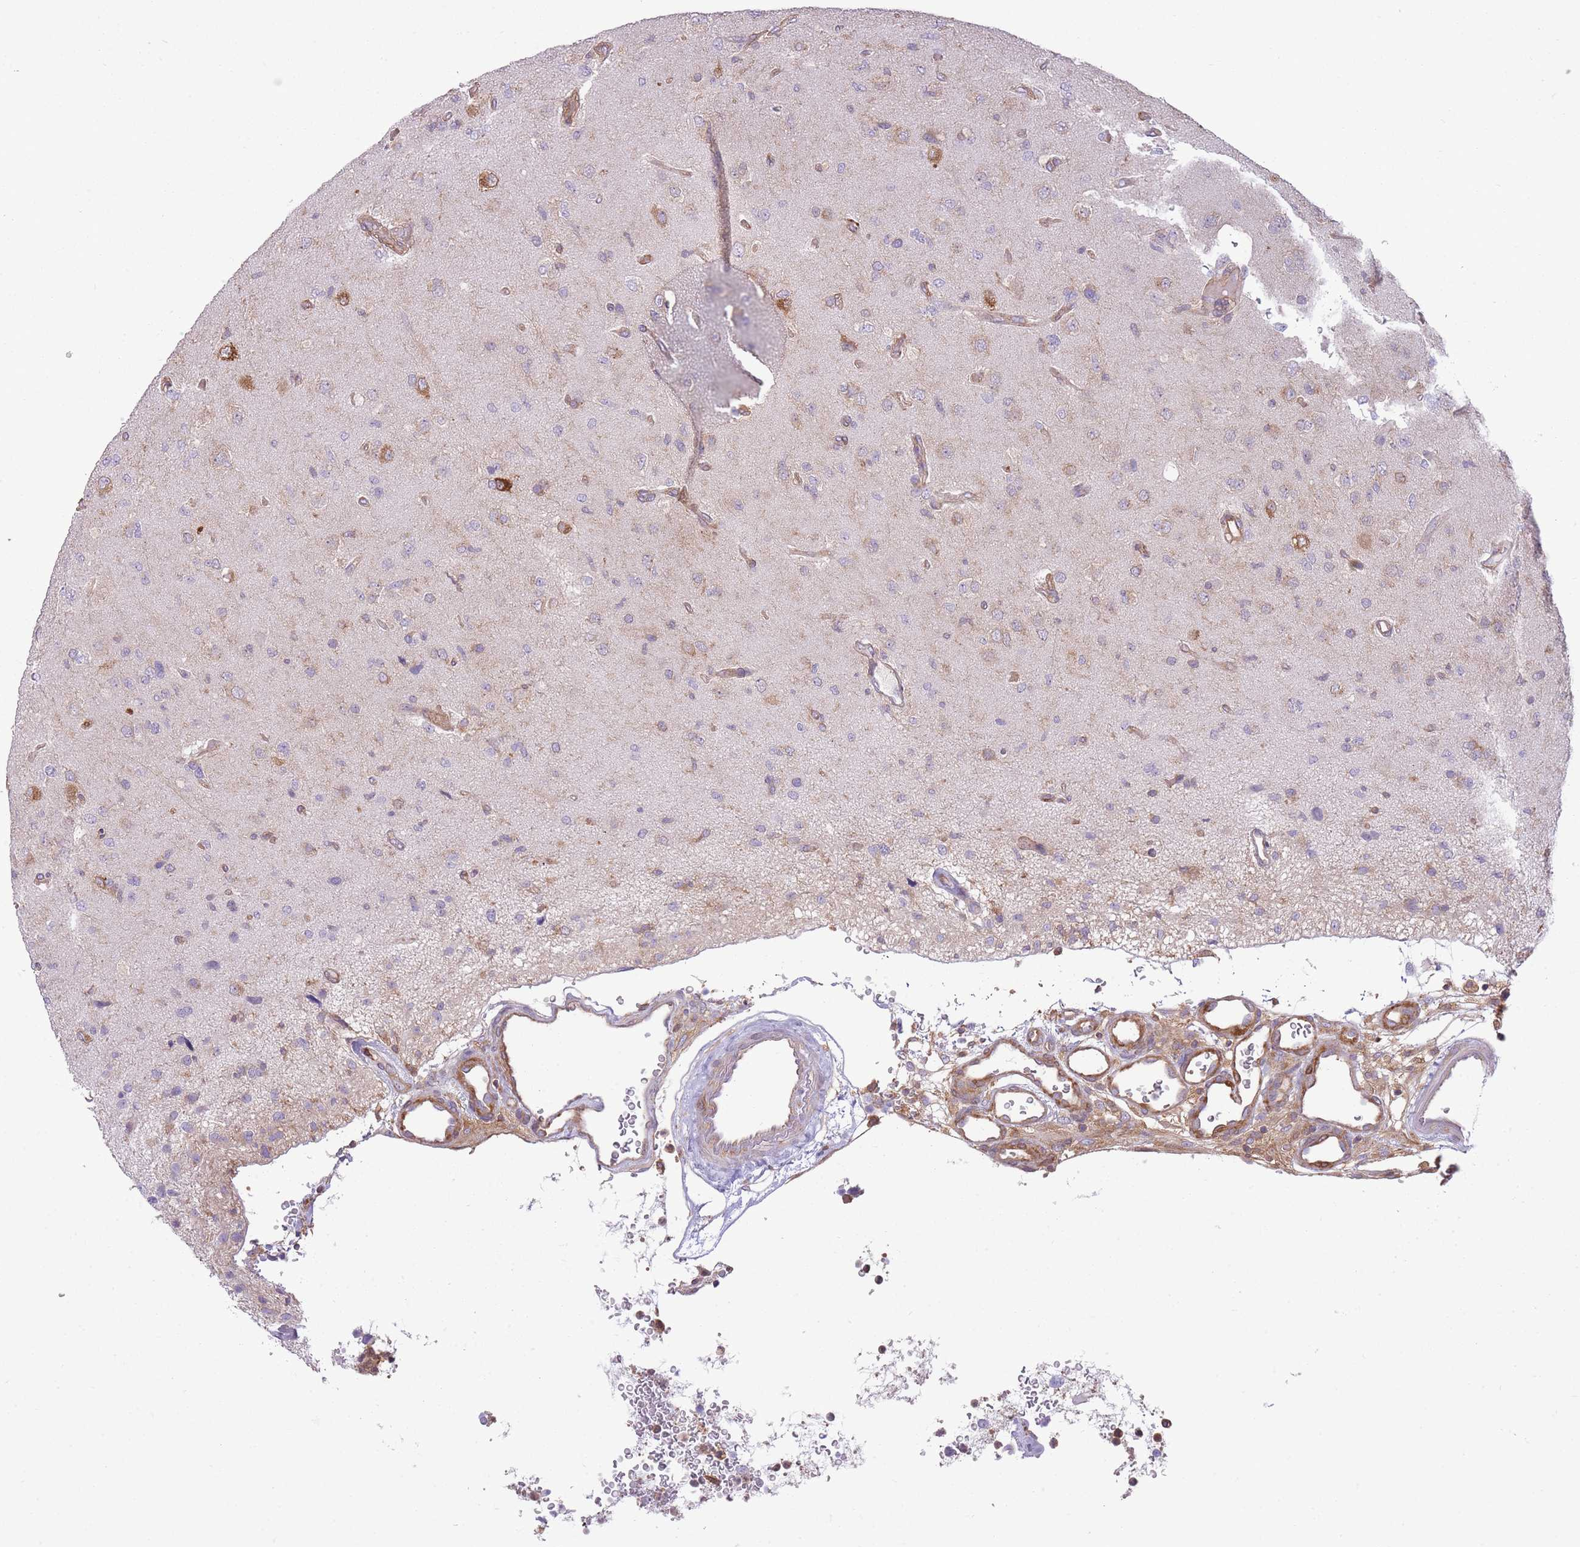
{"staining": {"intensity": "weak", "quantity": "<25%", "location": "cytoplasmic/membranous"}, "tissue": "glioma", "cell_type": "Tumor cells", "image_type": "cancer", "snomed": [{"axis": "morphology", "description": "Glioma, malignant, High grade"}, {"axis": "topography", "description": "Brain"}], "caption": "IHC micrograph of human glioma stained for a protein (brown), which demonstrates no positivity in tumor cells.", "gene": "PRKAR1A", "patient": {"sex": "male", "age": 77}}